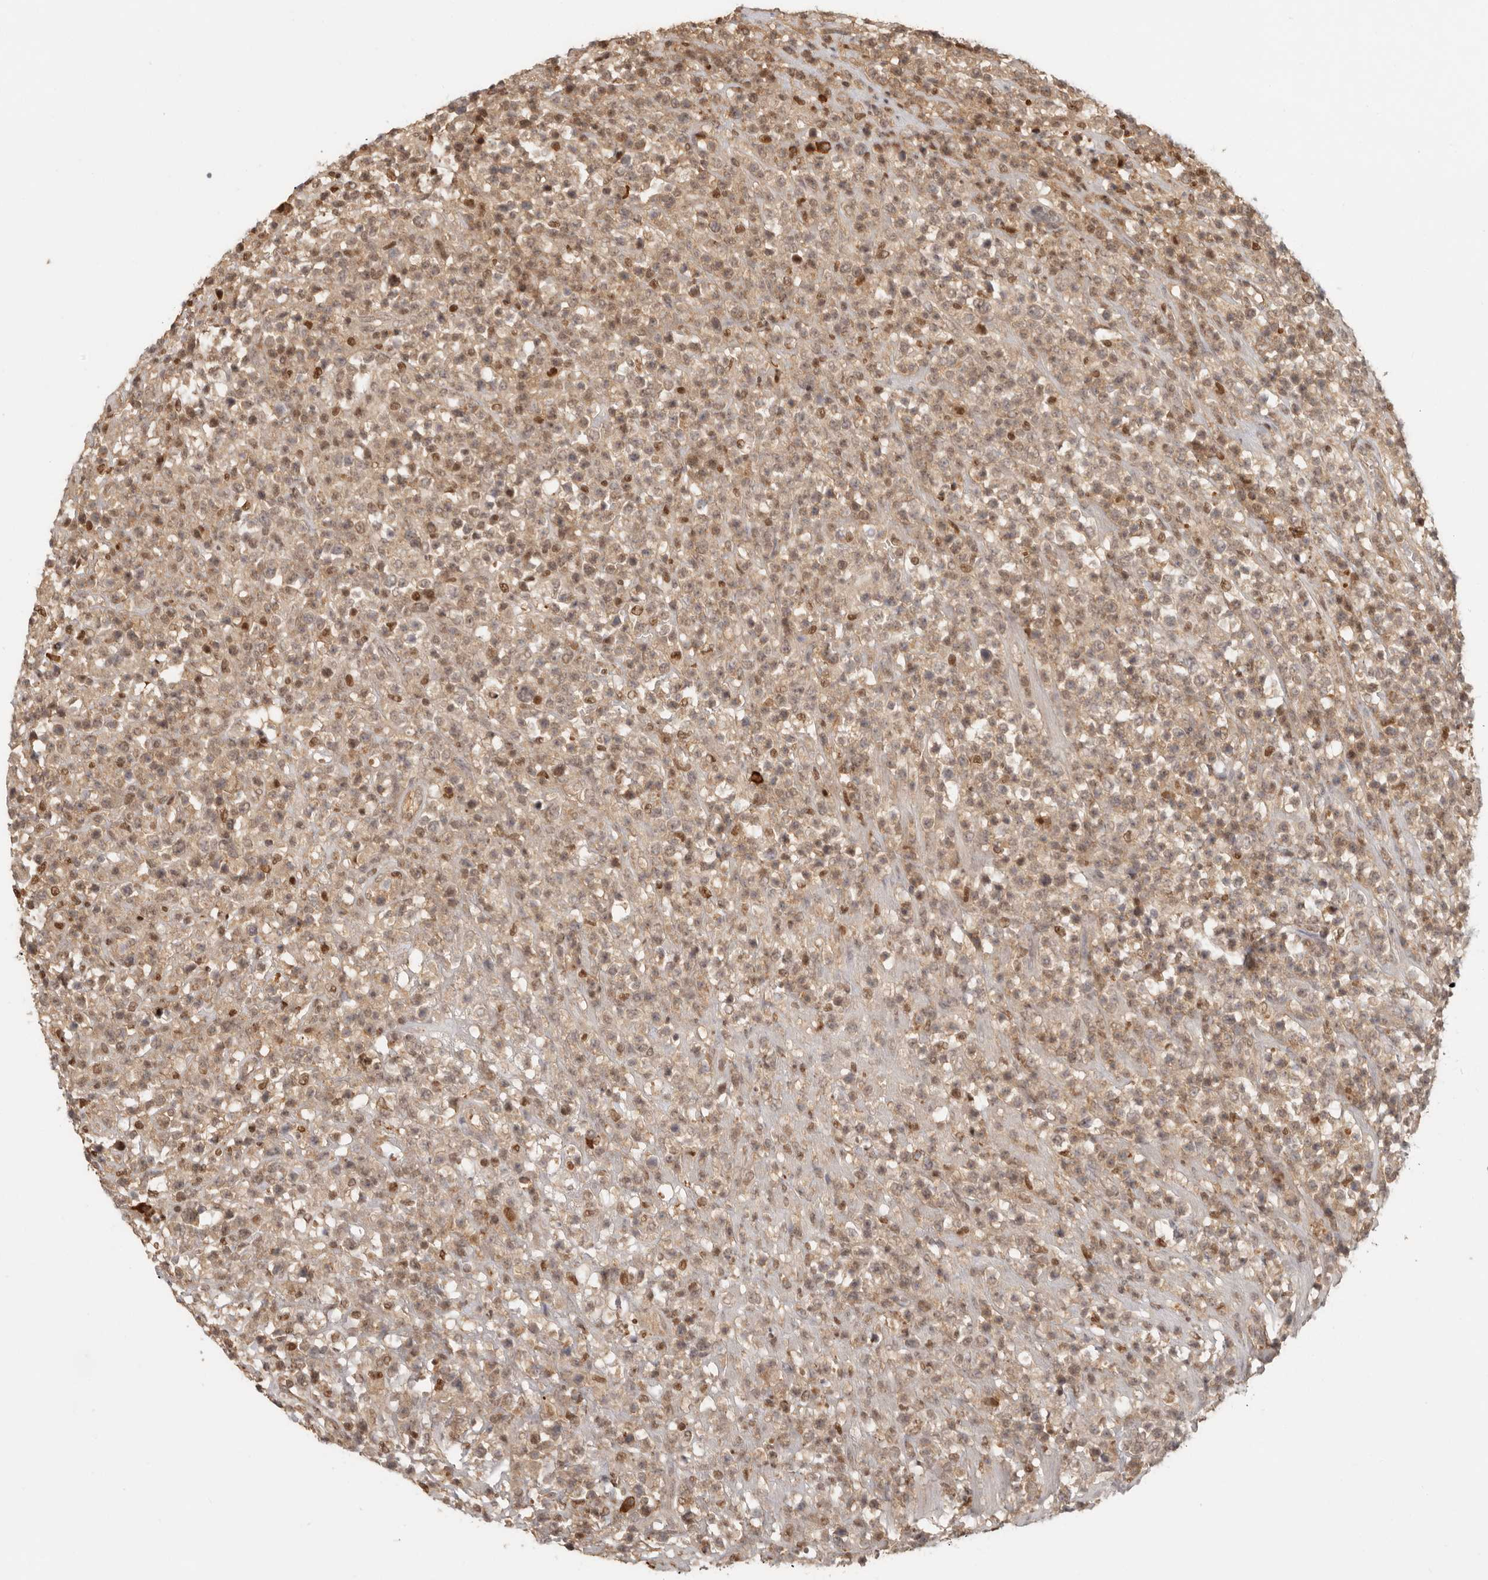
{"staining": {"intensity": "weak", "quantity": ">75%", "location": "cytoplasmic/membranous"}, "tissue": "lymphoma", "cell_type": "Tumor cells", "image_type": "cancer", "snomed": [{"axis": "morphology", "description": "Malignant lymphoma, non-Hodgkin's type, High grade"}, {"axis": "topography", "description": "Colon"}], "caption": "This is an image of IHC staining of high-grade malignant lymphoma, non-Hodgkin's type, which shows weak staining in the cytoplasmic/membranous of tumor cells.", "gene": "PSMA5", "patient": {"sex": "female", "age": 53}}